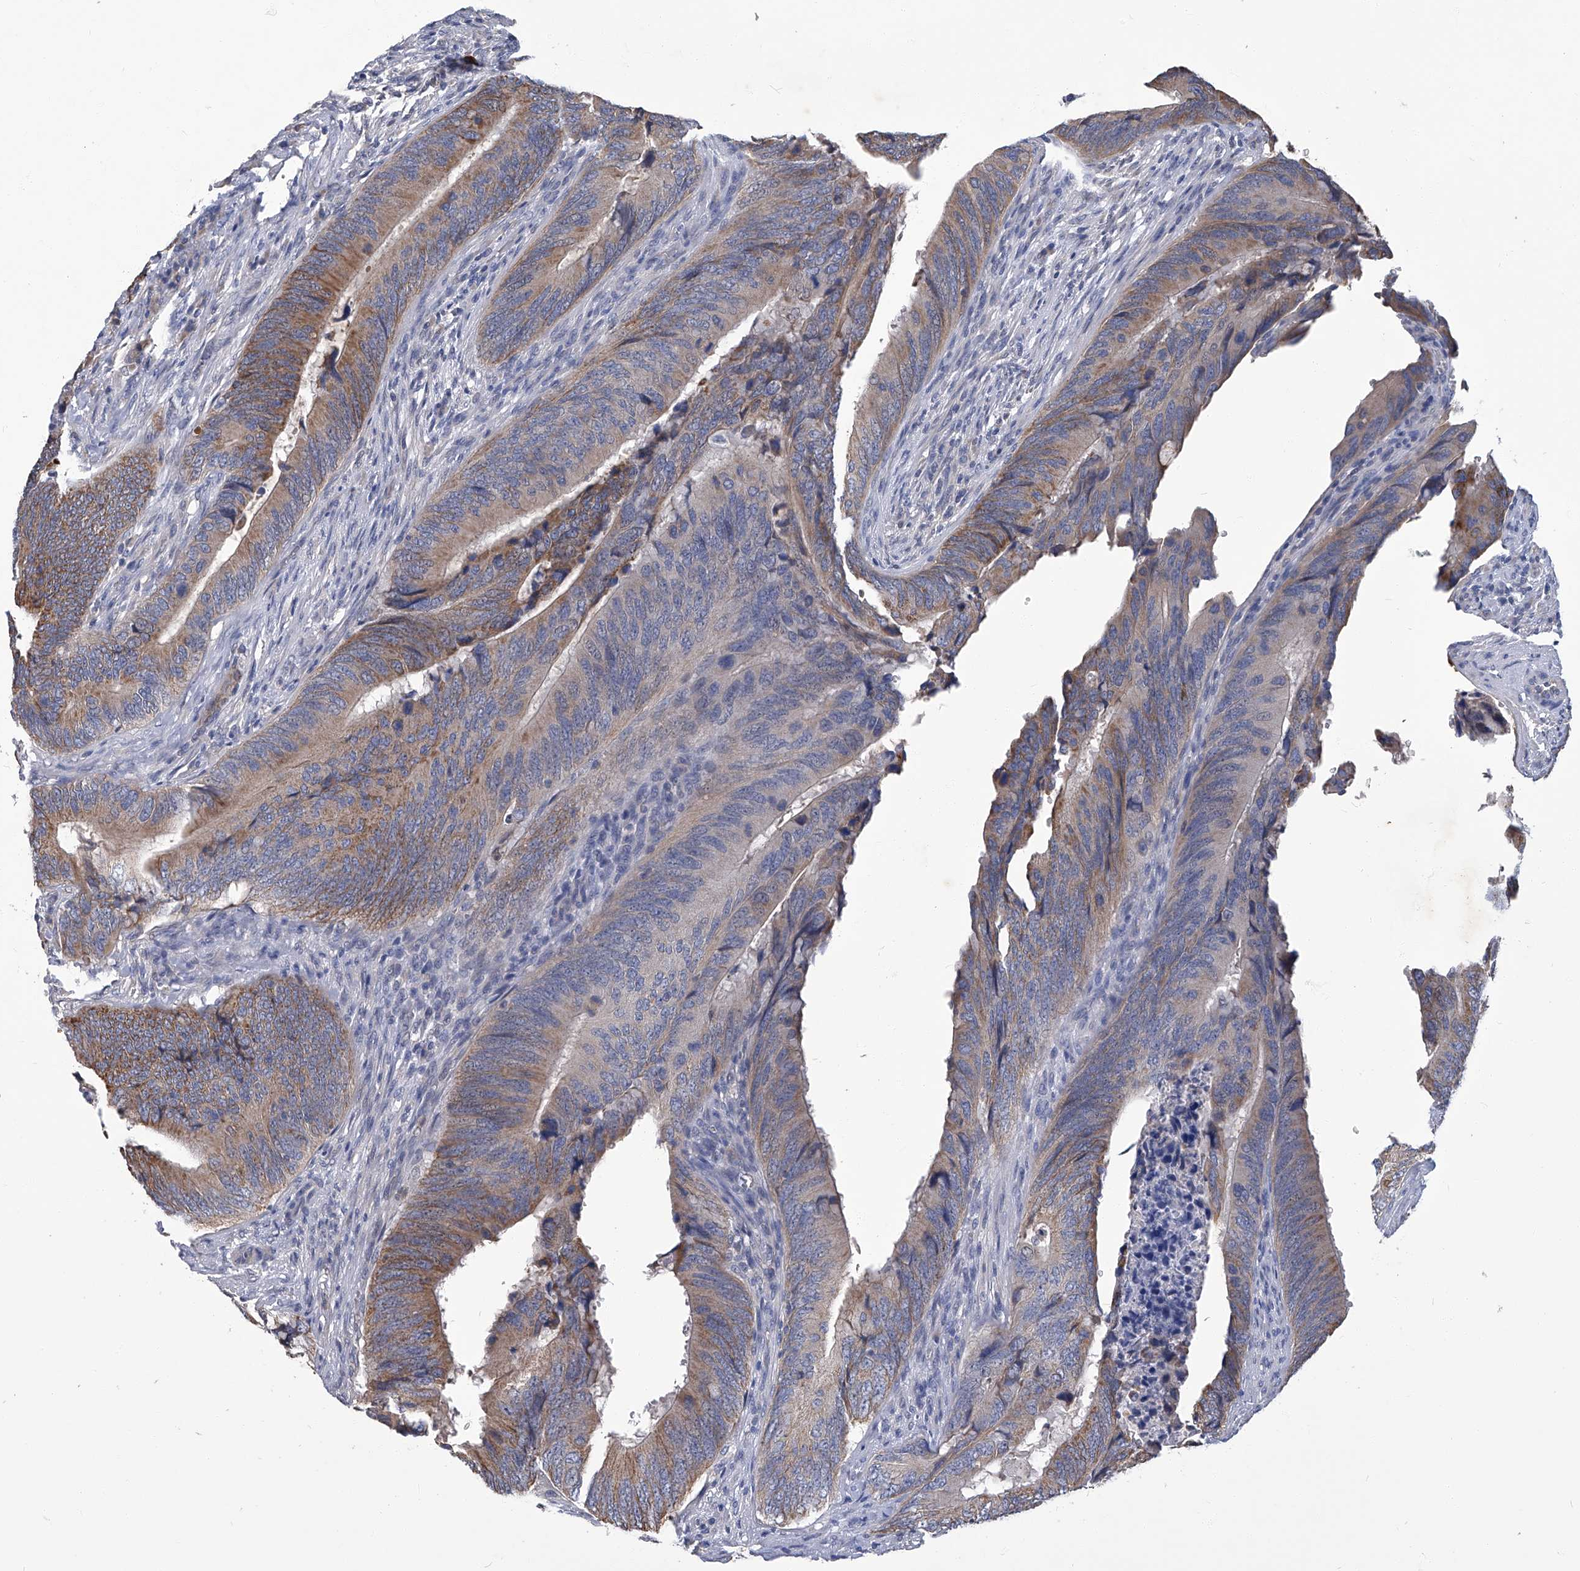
{"staining": {"intensity": "moderate", "quantity": "25%-75%", "location": "cytoplasmic/membranous"}, "tissue": "colorectal cancer", "cell_type": "Tumor cells", "image_type": "cancer", "snomed": [{"axis": "morphology", "description": "Normal tissue, NOS"}, {"axis": "morphology", "description": "Adenocarcinoma, NOS"}, {"axis": "topography", "description": "Colon"}], "caption": "A photomicrograph of human colorectal adenocarcinoma stained for a protein shows moderate cytoplasmic/membranous brown staining in tumor cells.", "gene": "TGFBR1", "patient": {"sex": "male", "age": 56}}